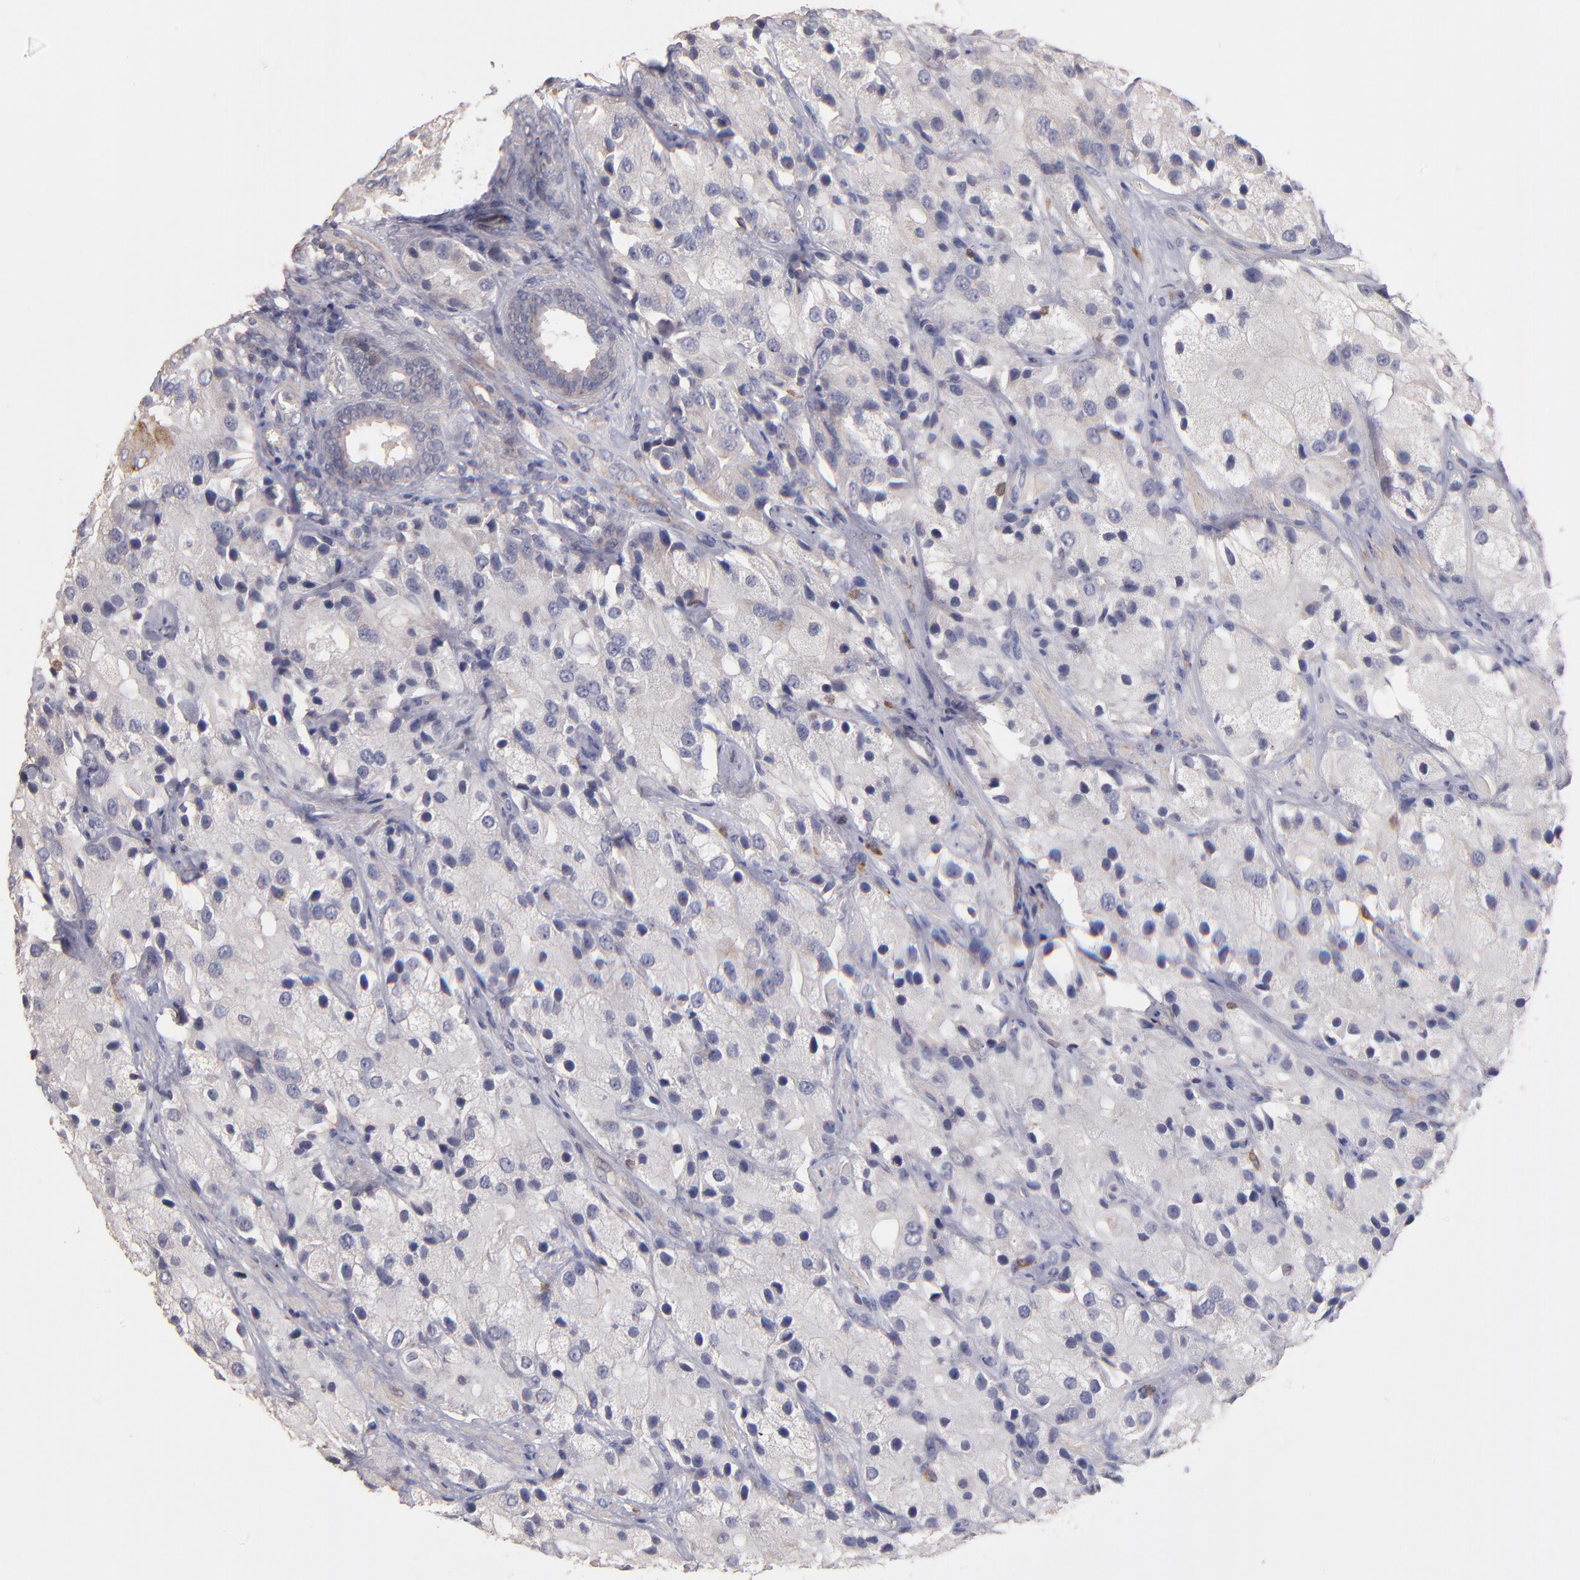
{"staining": {"intensity": "negative", "quantity": "none", "location": "none"}, "tissue": "prostate cancer", "cell_type": "Tumor cells", "image_type": "cancer", "snomed": [{"axis": "morphology", "description": "Adenocarcinoma, High grade"}, {"axis": "topography", "description": "Prostate"}], "caption": "High-grade adenocarcinoma (prostate) was stained to show a protein in brown. There is no significant positivity in tumor cells.", "gene": "MAGEE1", "patient": {"sex": "male", "age": 70}}